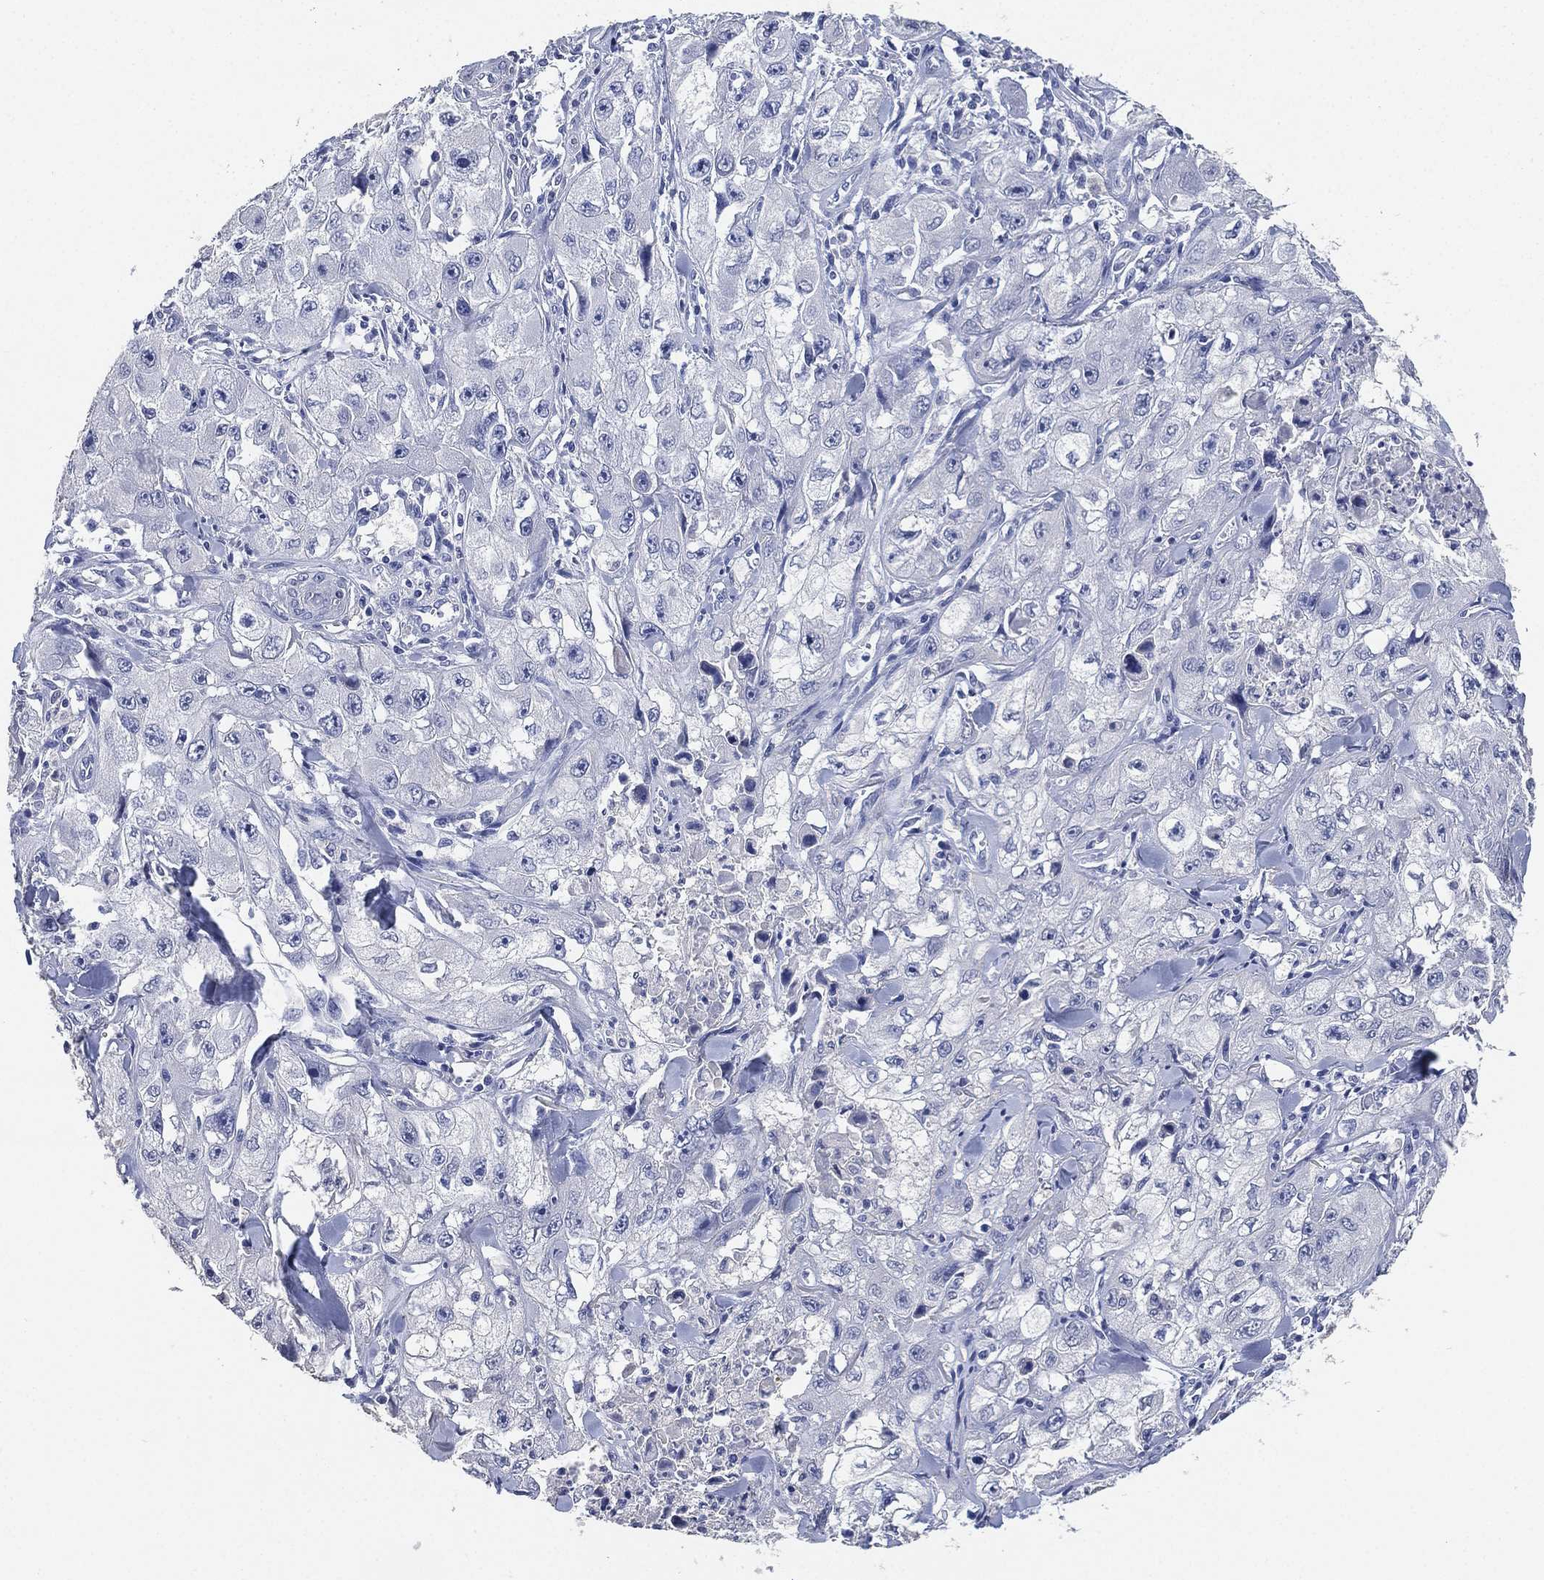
{"staining": {"intensity": "negative", "quantity": "none", "location": "none"}, "tissue": "skin cancer", "cell_type": "Tumor cells", "image_type": "cancer", "snomed": [{"axis": "morphology", "description": "Squamous cell carcinoma, NOS"}, {"axis": "topography", "description": "Skin"}, {"axis": "topography", "description": "Subcutis"}], "caption": "Human skin squamous cell carcinoma stained for a protein using immunohistochemistry (IHC) exhibits no positivity in tumor cells.", "gene": "IYD", "patient": {"sex": "male", "age": 73}}